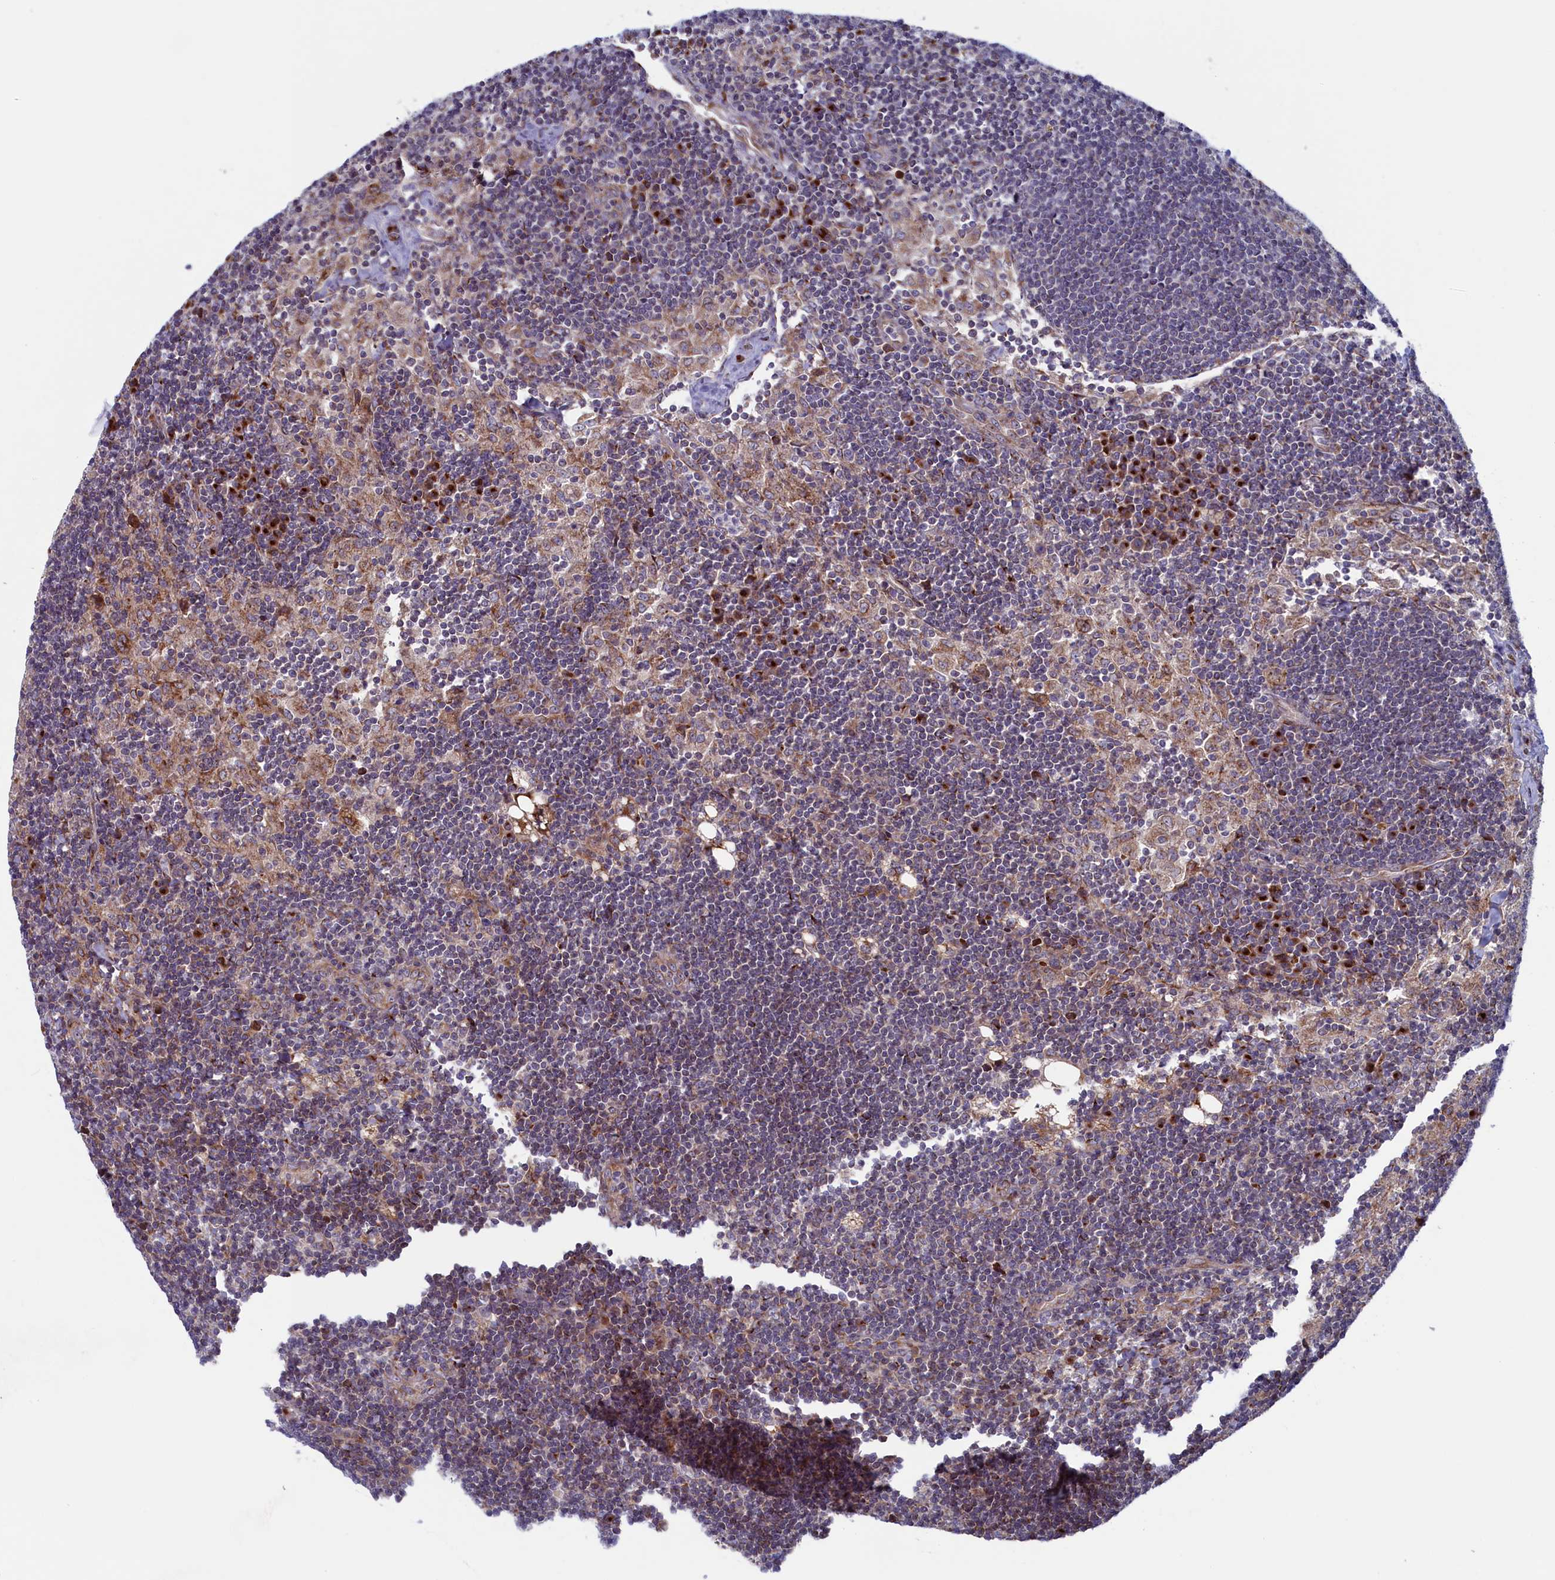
{"staining": {"intensity": "moderate", "quantity": "<25%", "location": "cytoplasmic/membranous"}, "tissue": "lymph node", "cell_type": "Germinal center cells", "image_type": "normal", "snomed": [{"axis": "morphology", "description": "Normal tissue, NOS"}, {"axis": "topography", "description": "Lymph node"}], "caption": "Protein analysis of benign lymph node reveals moderate cytoplasmic/membranous staining in approximately <25% of germinal center cells.", "gene": "MTFMT", "patient": {"sex": "male", "age": 24}}